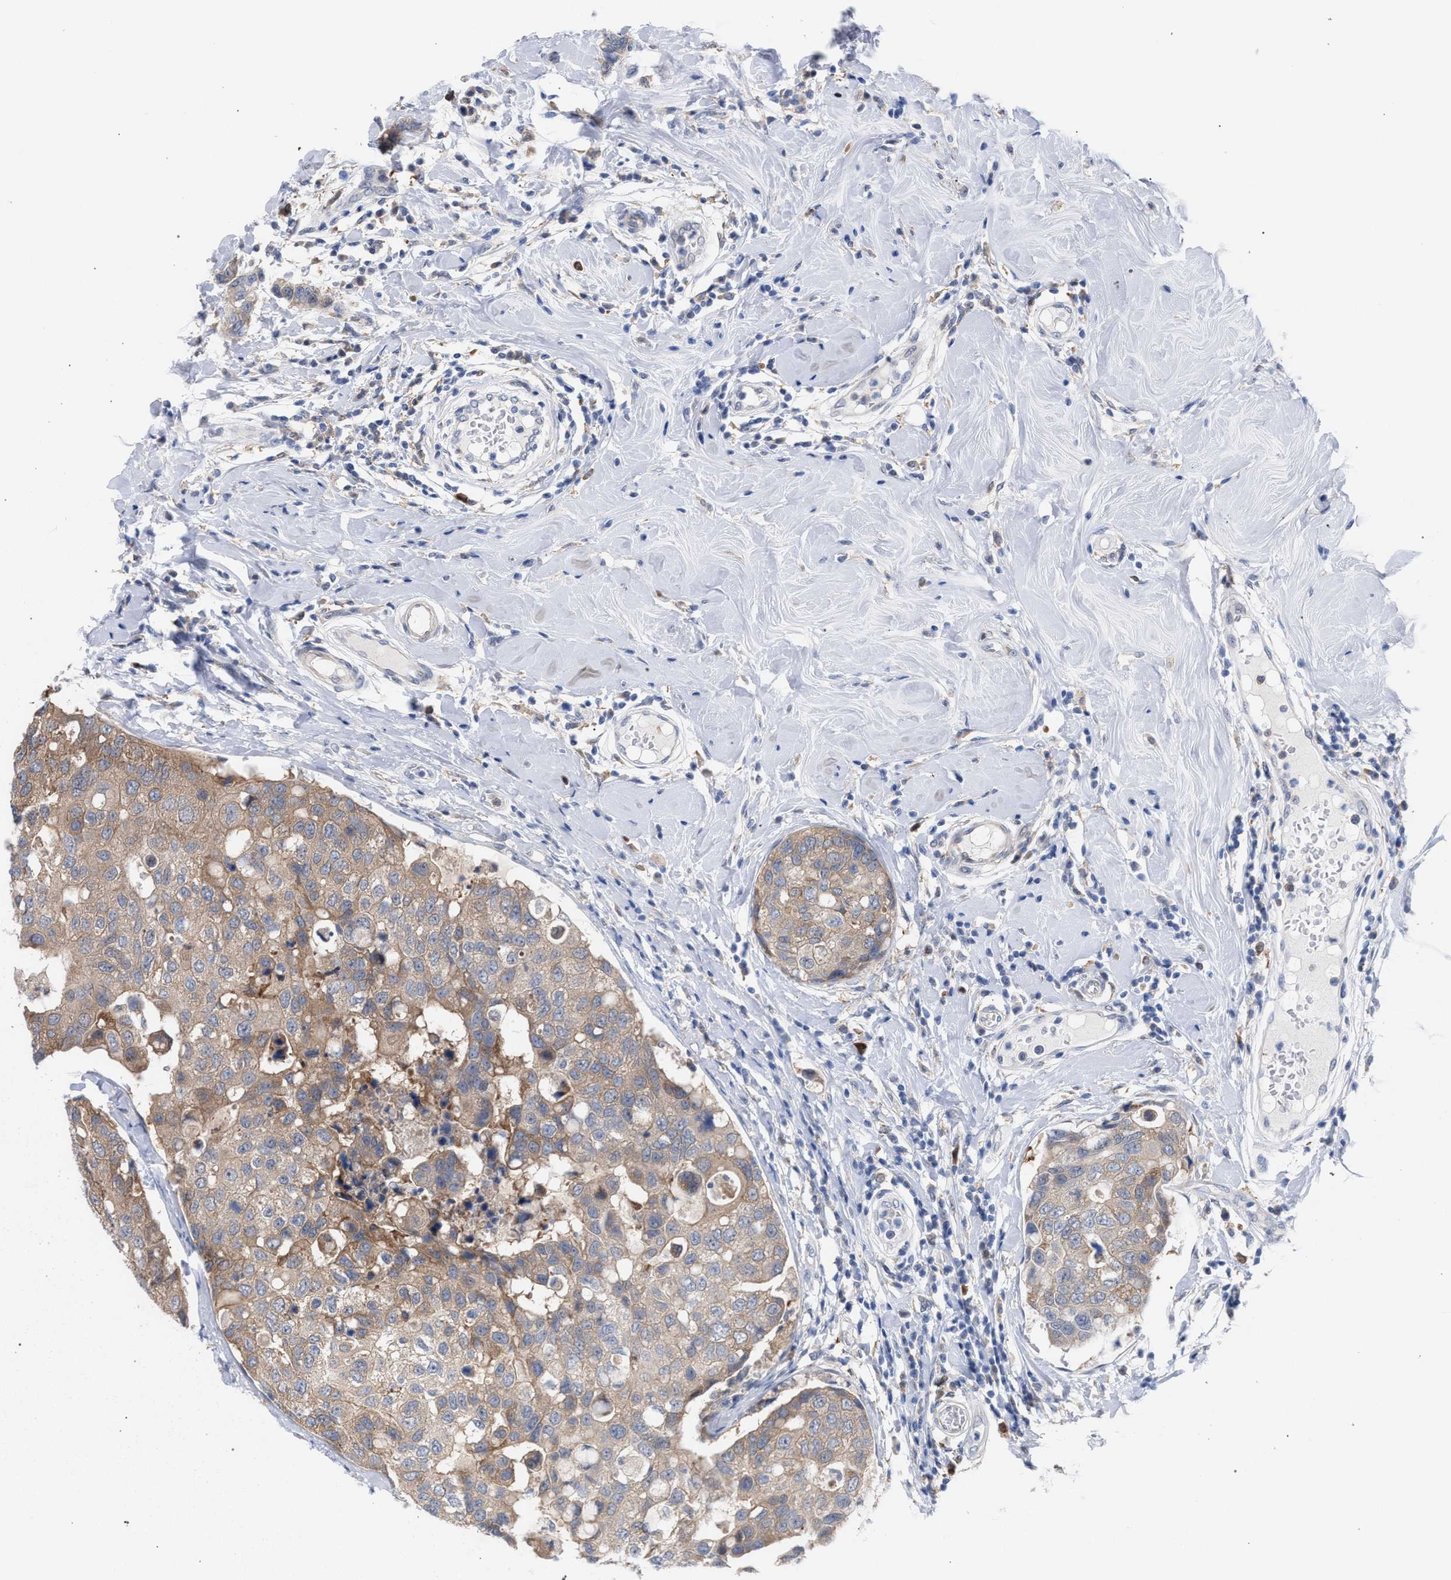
{"staining": {"intensity": "moderate", "quantity": "25%-75%", "location": "cytoplasmic/membranous"}, "tissue": "breast cancer", "cell_type": "Tumor cells", "image_type": "cancer", "snomed": [{"axis": "morphology", "description": "Duct carcinoma"}, {"axis": "topography", "description": "Breast"}], "caption": "This is an image of immunohistochemistry (IHC) staining of breast invasive ductal carcinoma, which shows moderate staining in the cytoplasmic/membranous of tumor cells.", "gene": "FHOD3", "patient": {"sex": "female", "age": 27}}